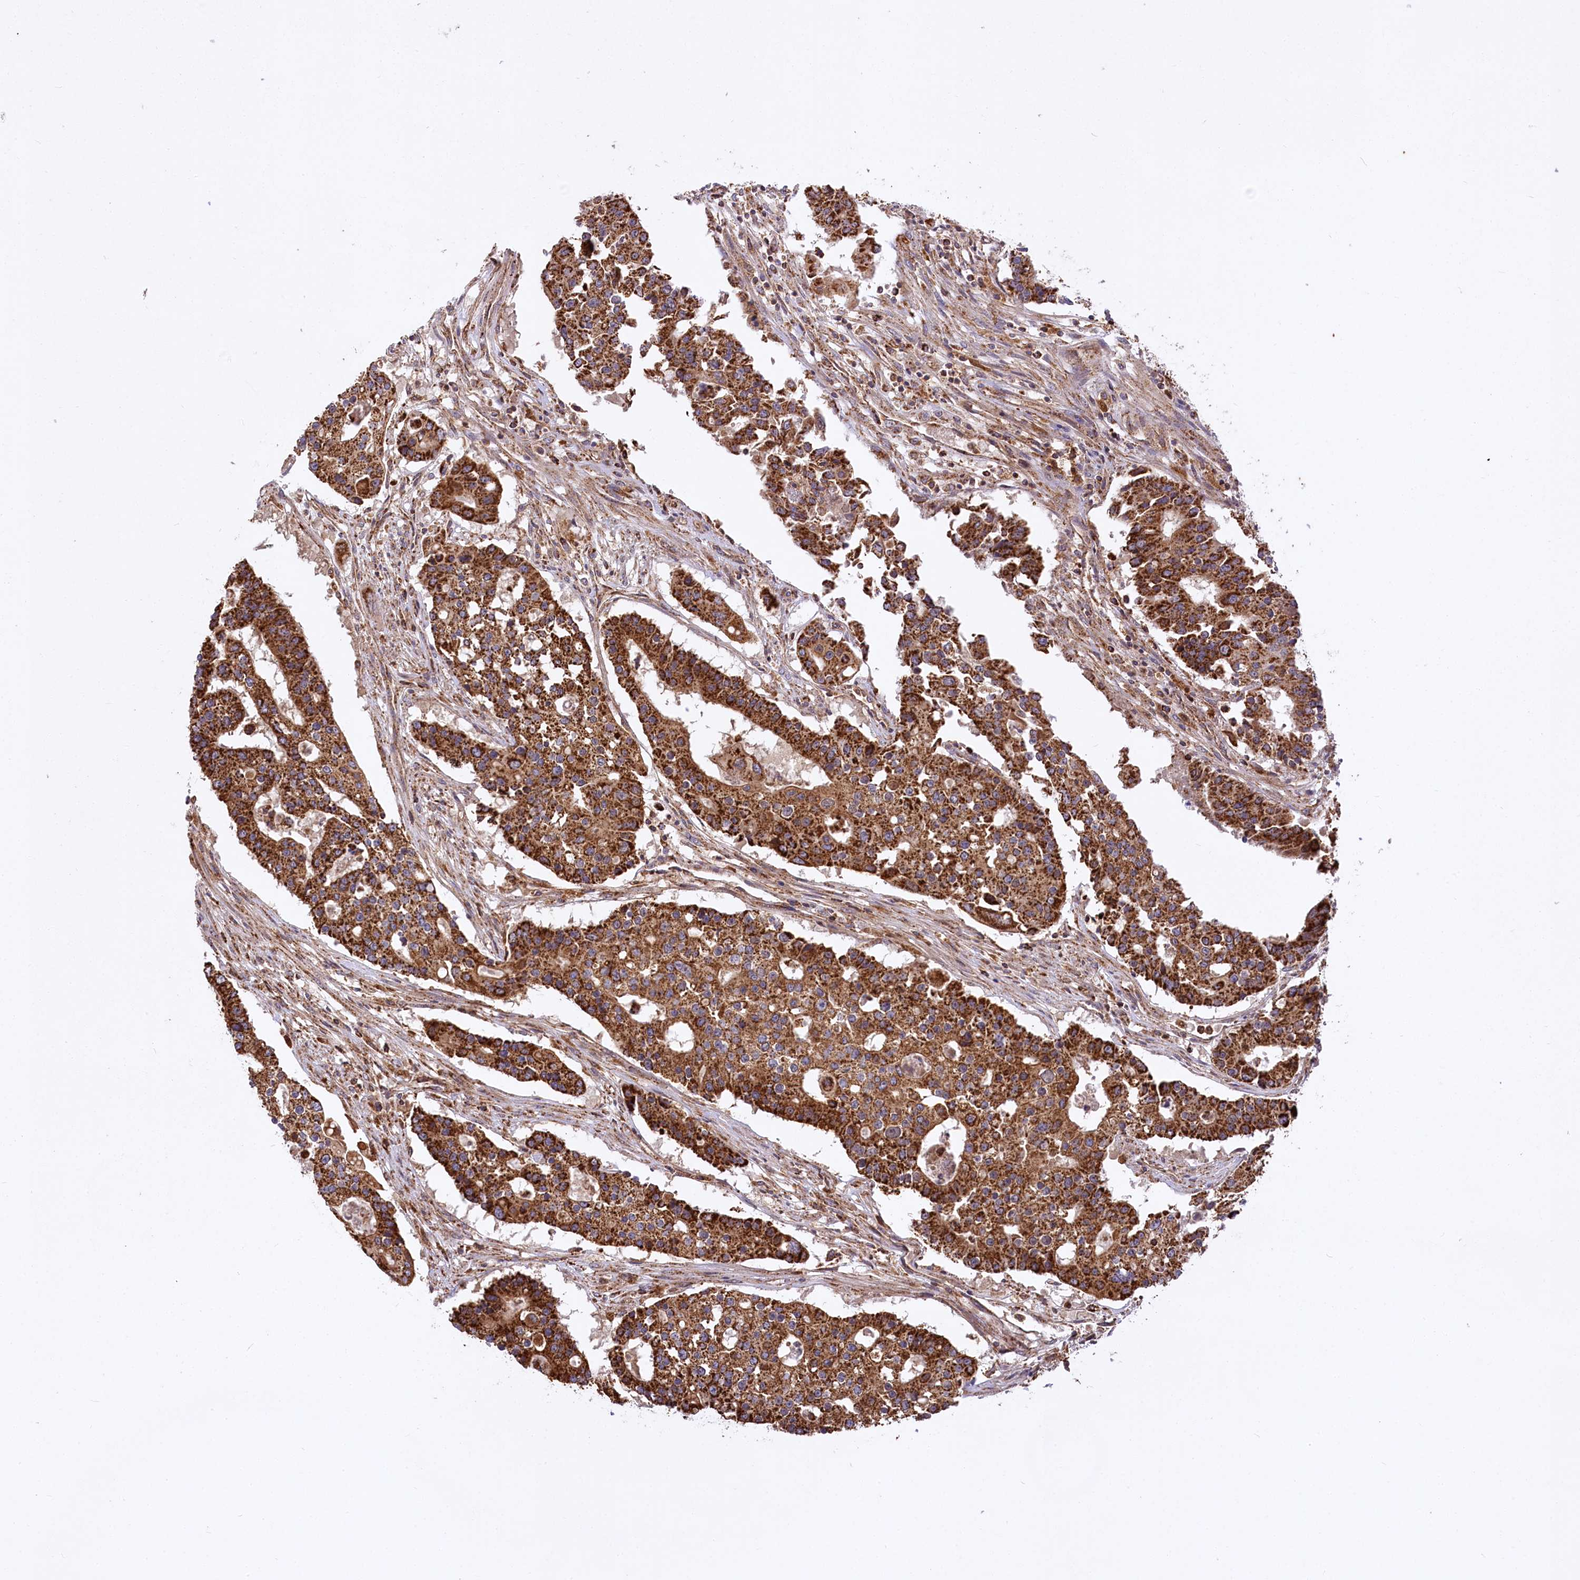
{"staining": {"intensity": "strong", "quantity": ">75%", "location": "cytoplasmic/membranous"}, "tissue": "colorectal cancer", "cell_type": "Tumor cells", "image_type": "cancer", "snomed": [{"axis": "morphology", "description": "Adenocarcinoma, NOS"}, {"axis": "topography", "description": "Colon"}], "caption": "The image displays a brown stain indicating the presence of a protein in the cytoplasmic/membranous of tumor cells in colorectal adenocarcinoma.", "gene": "CARD19", "patient": {"sex": "male", "age": 77}}